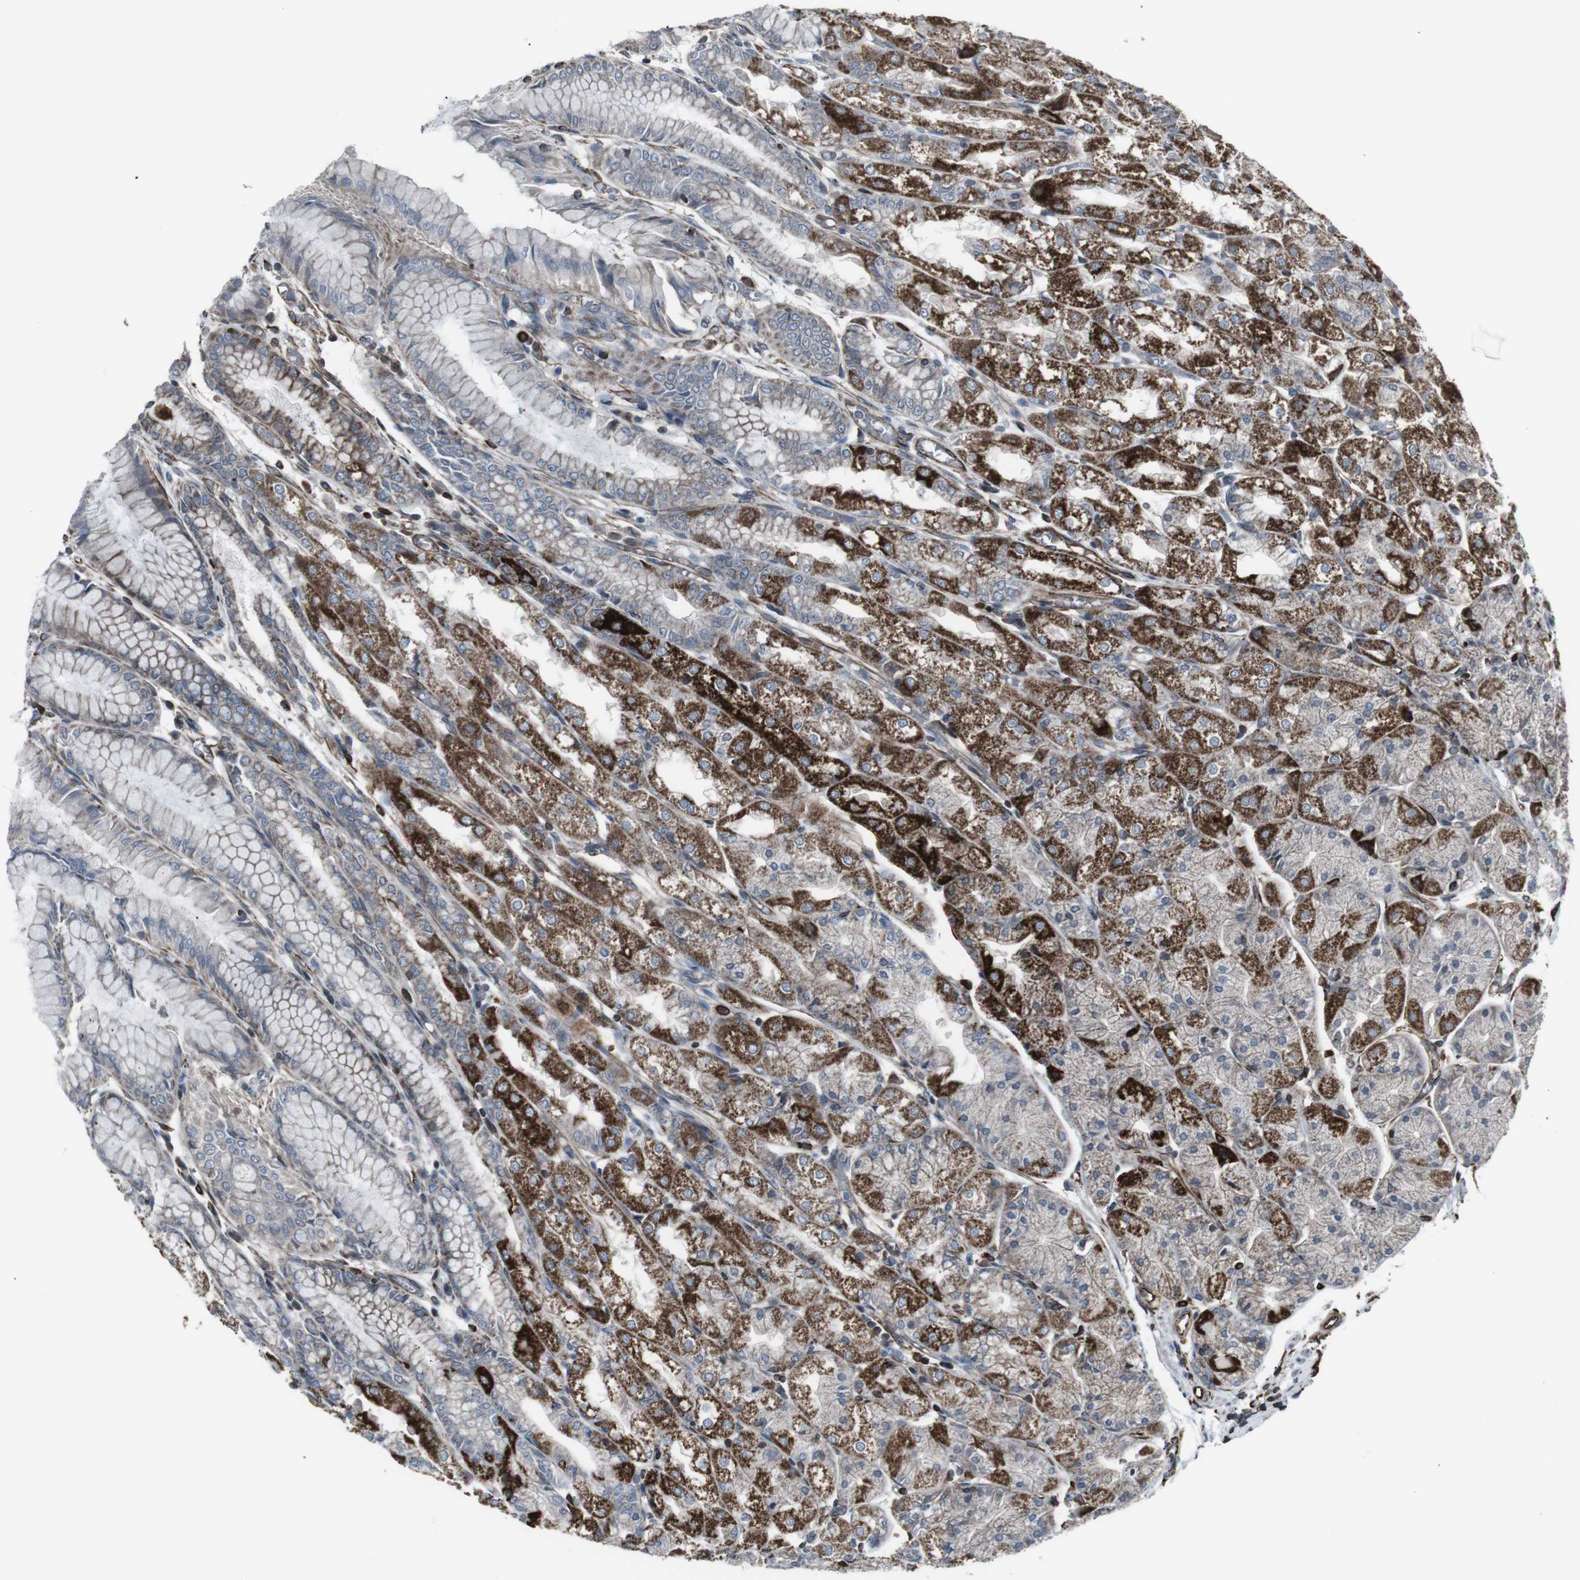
{"staining": {"intensity": "strong", "quantity": "25%-75%", "location": "cytoplasmic/membranous"}, "tissue": "stomach", "cell_type": "Glandular cells", "image_type": "normal", "snomed": [{"axis": "morphology", "description": "Normal tissue, NOS"}, {"axis": "topography", "description": "Stomach, upper"}], "caption": "A brown stain highlights strong cytoplasmic/membranous expression of a protein in glandular cells of normal human stomach.", "gene": "TMEM141", "patient": {"sex": "male", "age": 72}}